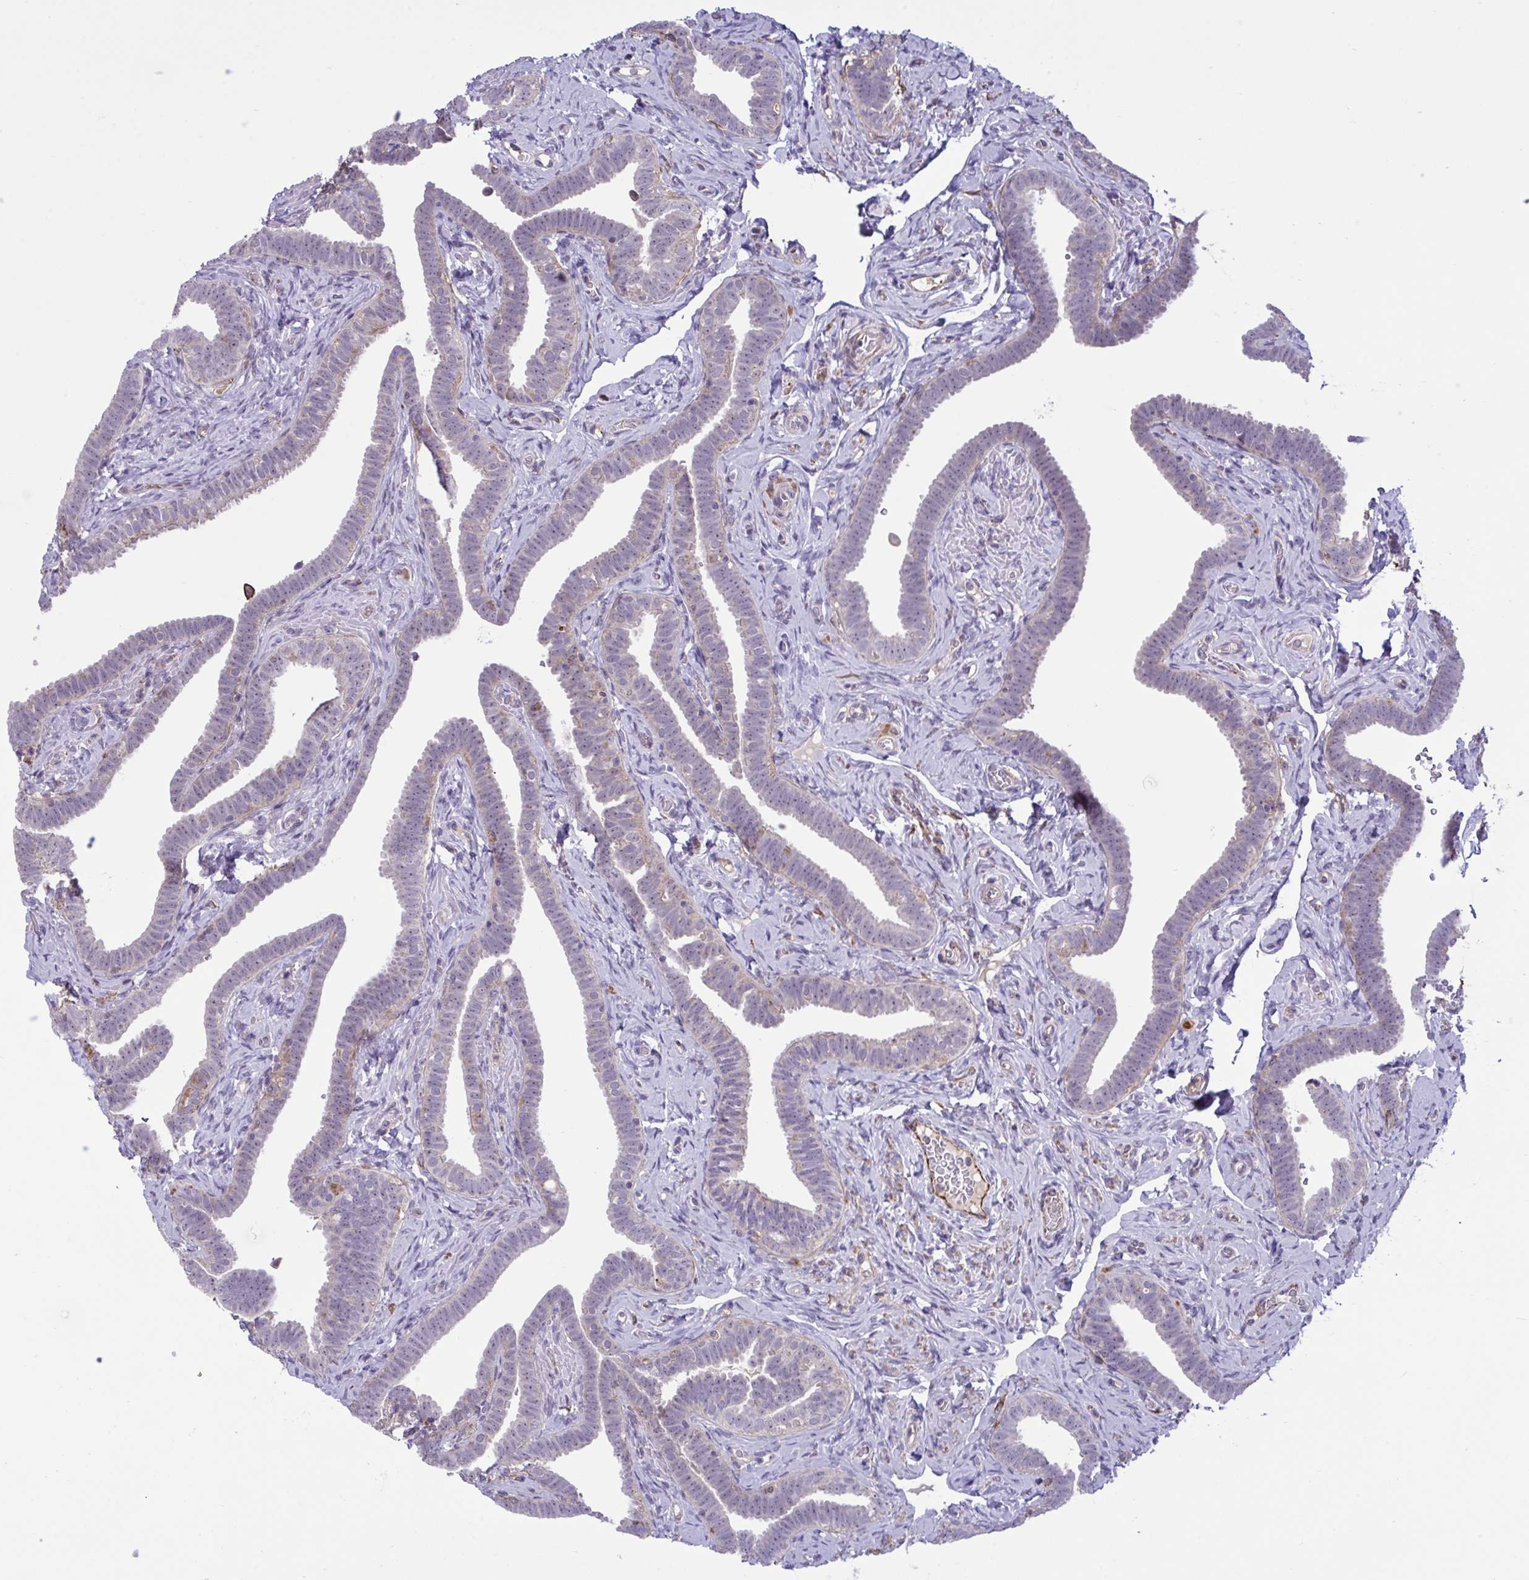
{"staining": {"intensity": "moderate", "quantity": "25%-75%", "location": "cytoplasmic/membranous,nuclear"}, "tissue": "fallopian tube", "cell_type": "Glandular cells", "image_type": "normal", "snomed": [{"axis": "morphology", "description": "Normal tissue, NOS"}, {"axis": "topography", "description": "Fallopian tube"}], "caption": "An immunohistochemistry (IHC) image of unremarkable tissue is shown. Protein staining in brown labels moderate cytoplasmic/membranous,nuclear positivity in fallopian tube within glandular cells.", "gene": "CD101", "patient": {"sex": "female", "age": 69}}